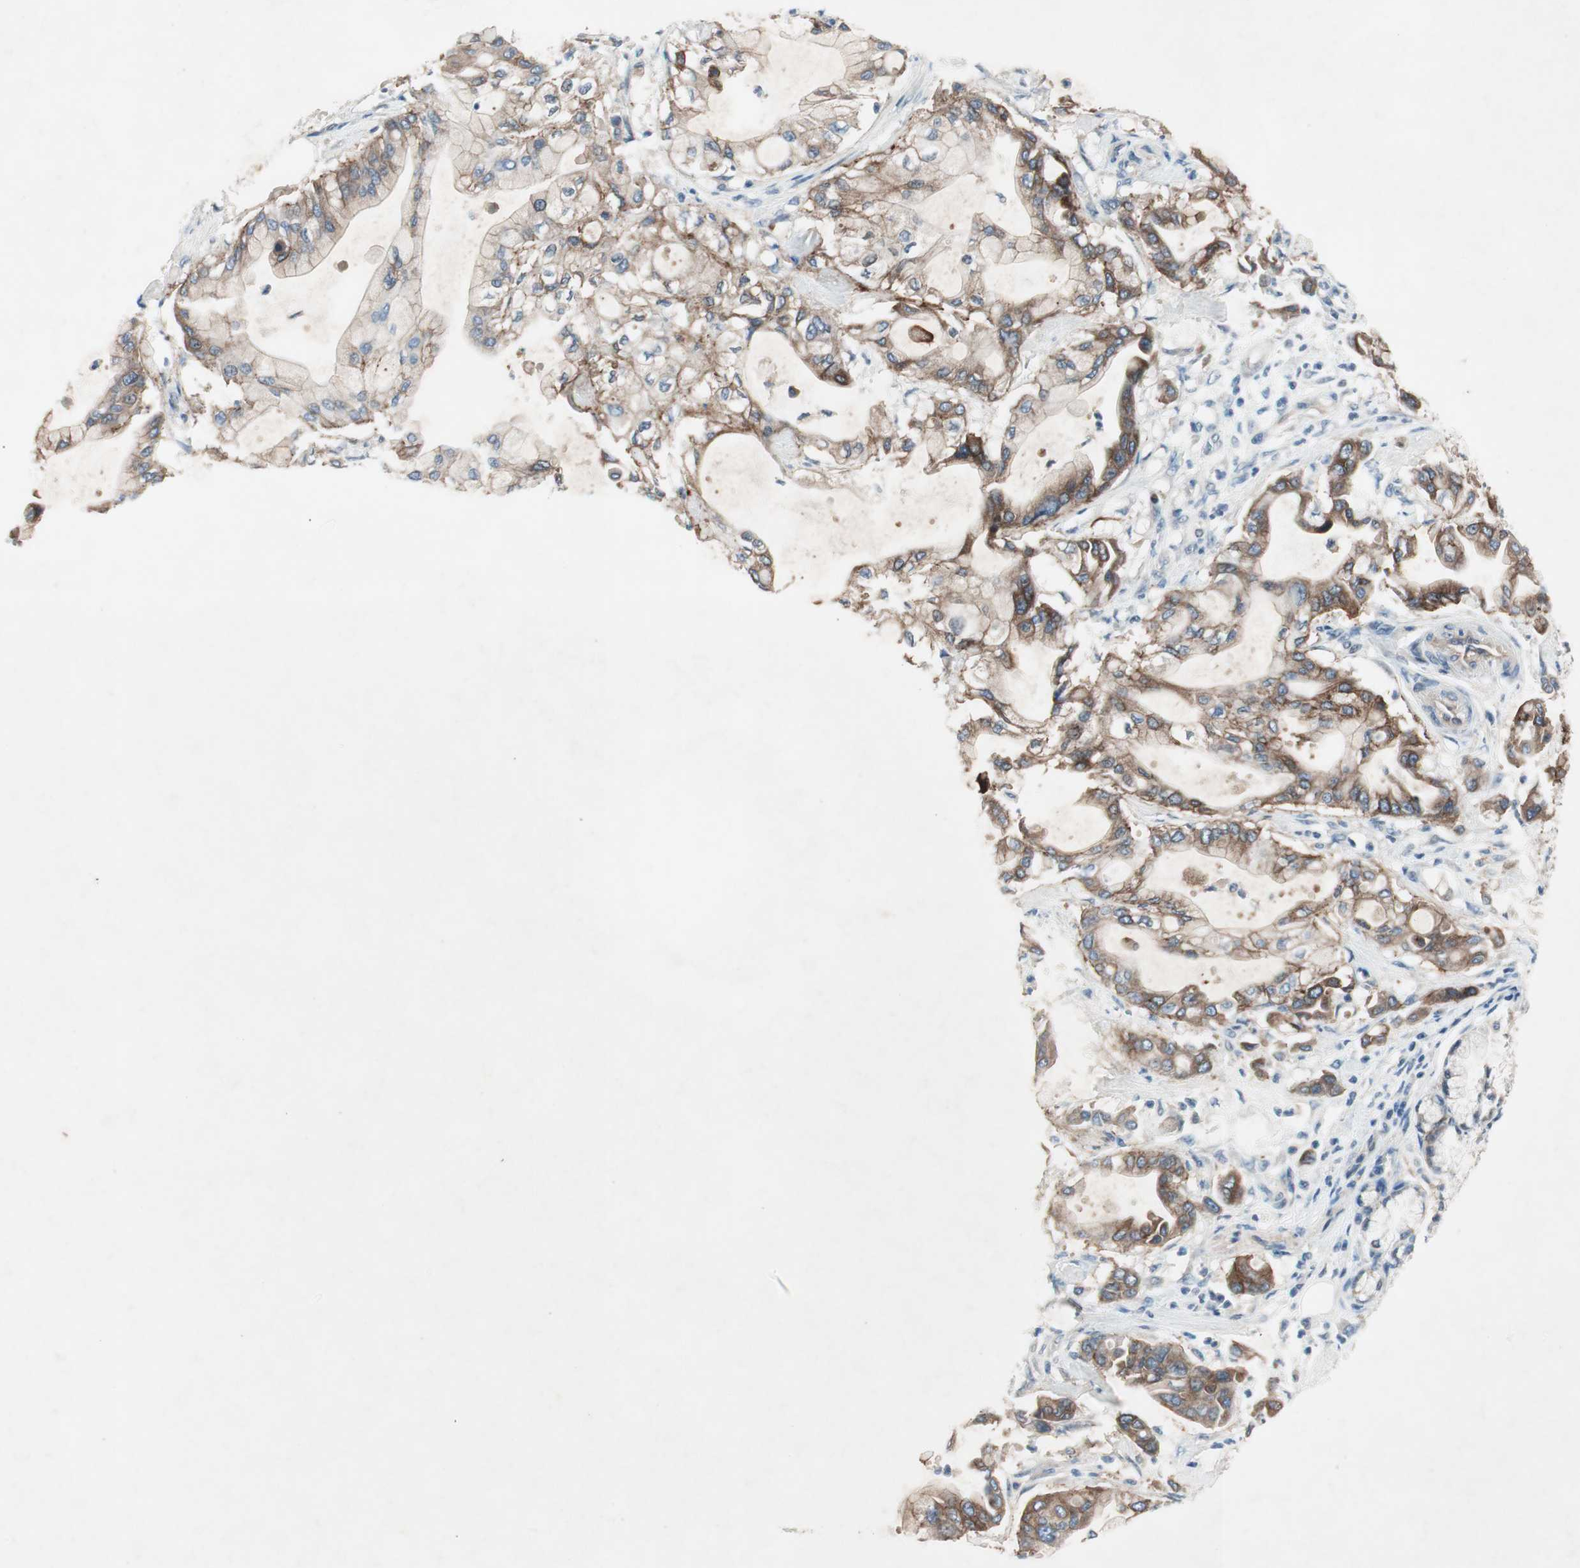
{"staining": {"intensity": "moderate", "quantity": "25%-75%", "location": "cytoplasmic/membranous"}, "tissue": "pancreatic cancer", "cell_type": "Tumor cells", "image_type": "cancer", "snomed": [{"axis": "morphology", "description": "Adenocarcinoma, NOS"}, {"axis": "morphology", "description": "Adenocarcinoma, metastatic, NOS"}, {"axis": "topography", "description": "Lymph node"}, {"axis": "topography", "description": "Pancreas"}, {"axis": "topography", "description": "Duodenum"}], "caption": "IHC of human adenocarcinoma (pancreatic) displays medium levels of moderate cytoplasmic/membranous staining in about 25%-75% of tumor cells.", "gene": "ITGB4", "patient": {"sex": "female", "age": 64}}